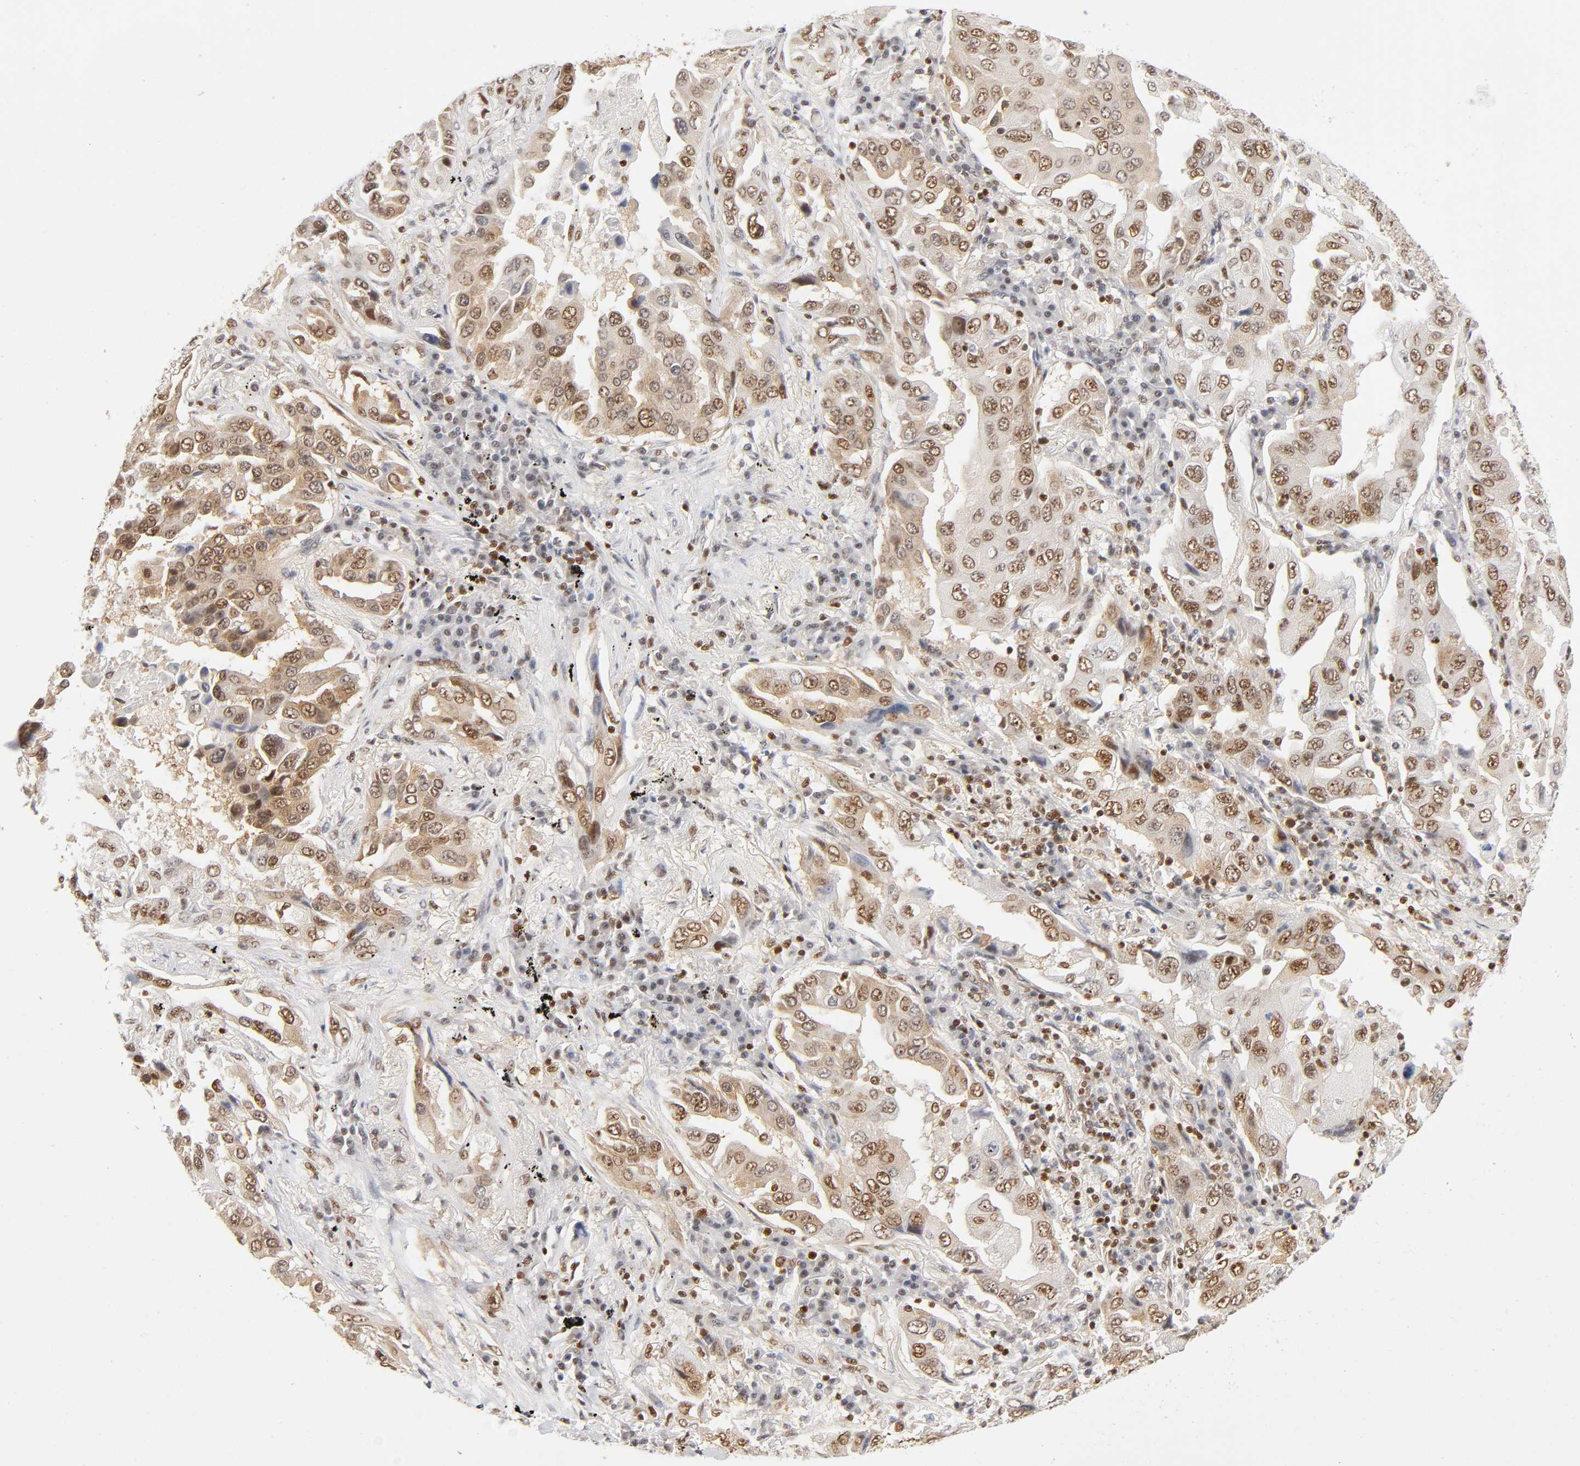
{"staining": {"intensity": "moderate", "quantity": ">75%", "location": "nuclear"}, "tissue": "lung cancer", "cell_type": "Tumor cells", "image_type": "cancer", "snomed": [{"axis": "morphology", "description": "Adenocarcinoma, NOS"}, {"axis": "topography", "description": "Lung"}], "caption": "High-magnification brightfield microscopy of adenocarcinoma (lung) stained with DAB (3,3'-diaminobenzidine) (brown) and counterstained with hematoxylin (blue). tumor cells exhibit moderate nuclear expression is appreciated in approximately>75% of cells.", "gene": "ILKAP", "patient": {"sex": "female", "age": 65}}